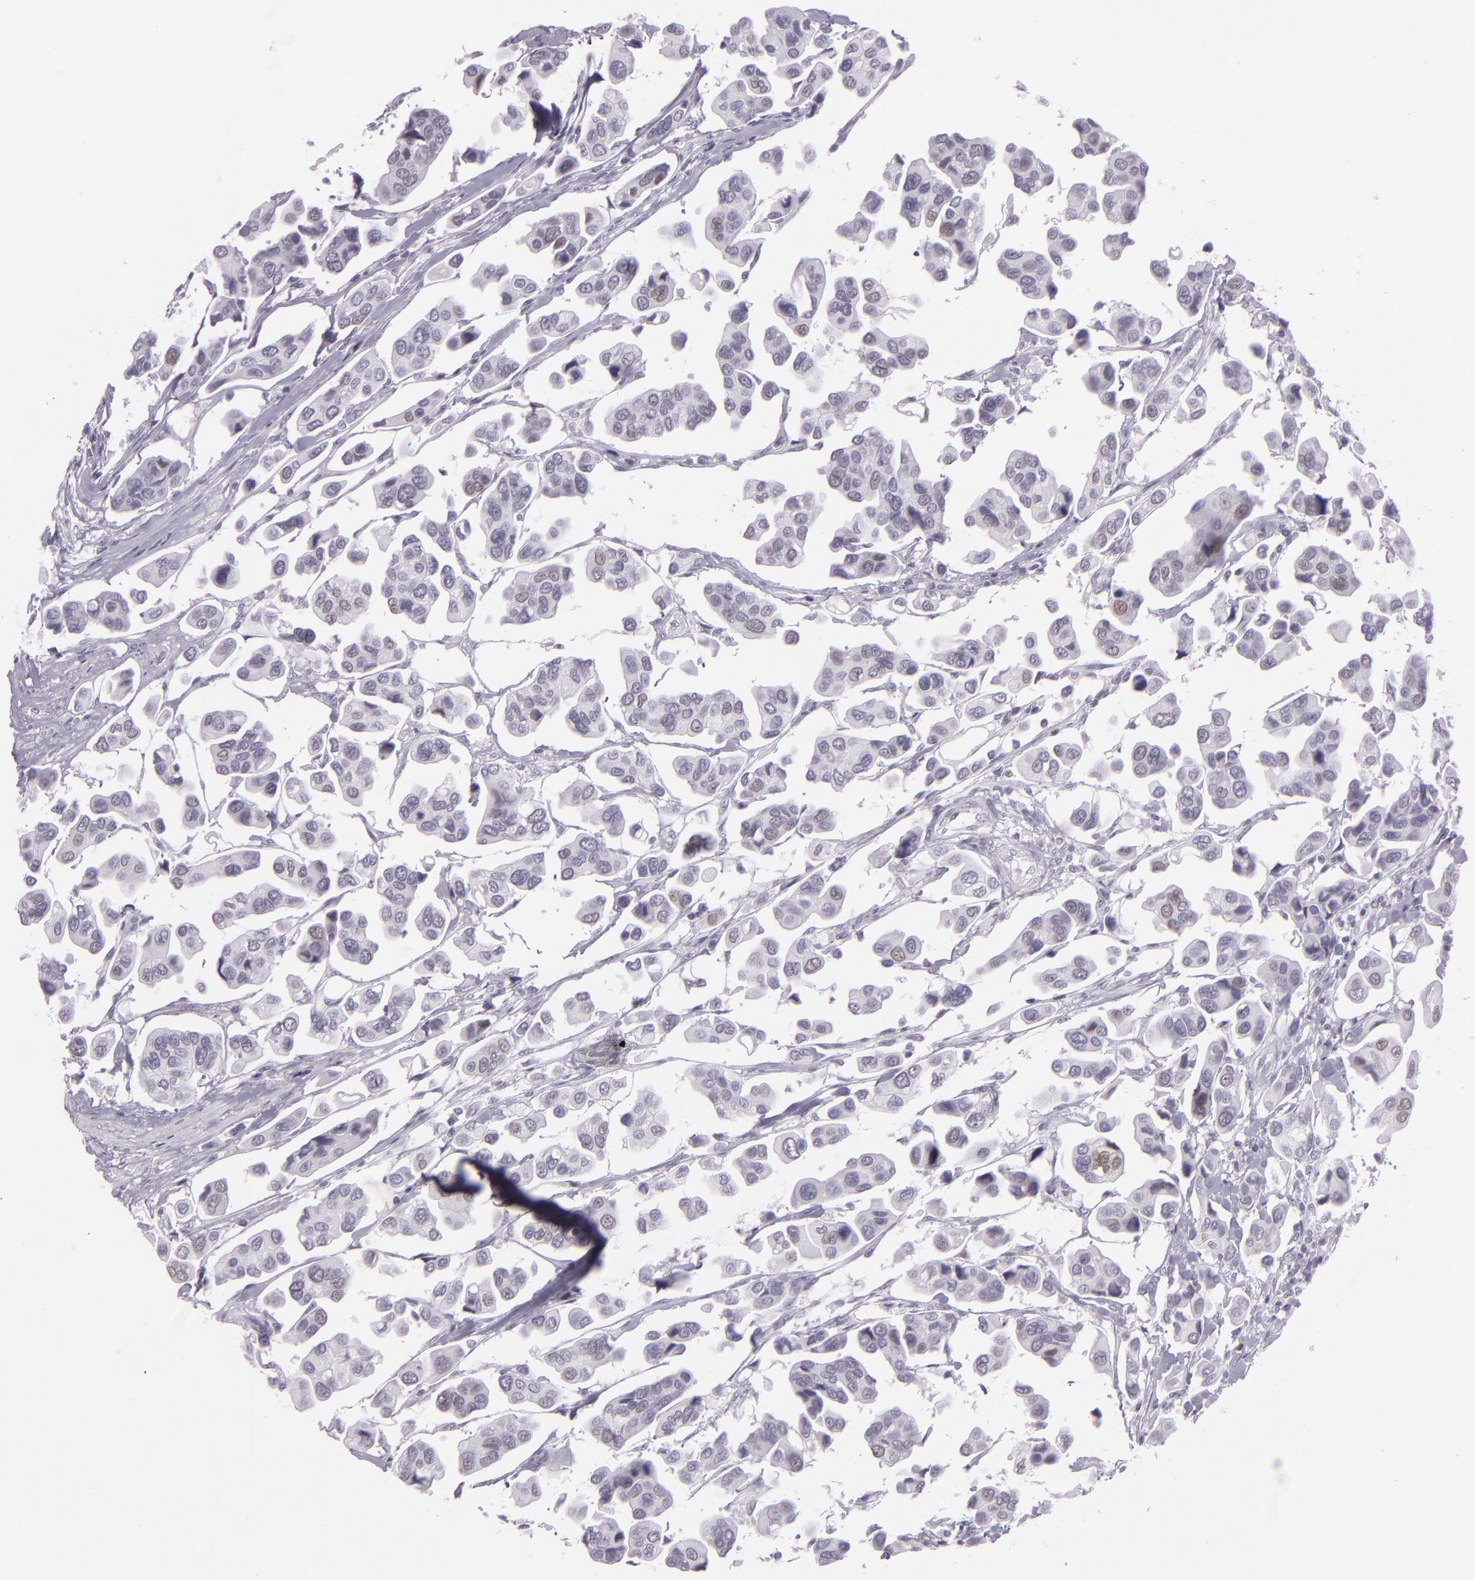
{"staining": {"intensity": "weak", "quantity": "<25%", "location": "nuclear"}, "tissue": "urothelial cancer", "cell_type": "Tumor cells", "image_type": "cancer", "snomed": [{"axis": "morphology", "description": "Adenocarcinoma, NOS"}, {"axis": "topography", "description": "Urinary bladder"}], "caption": "DAB immunohistochemical staining of adenocarcinoma exhibits no significant staining in tumor cells.", "gene": "MCM3", "patient": {"sex": "male", "age": 61}}